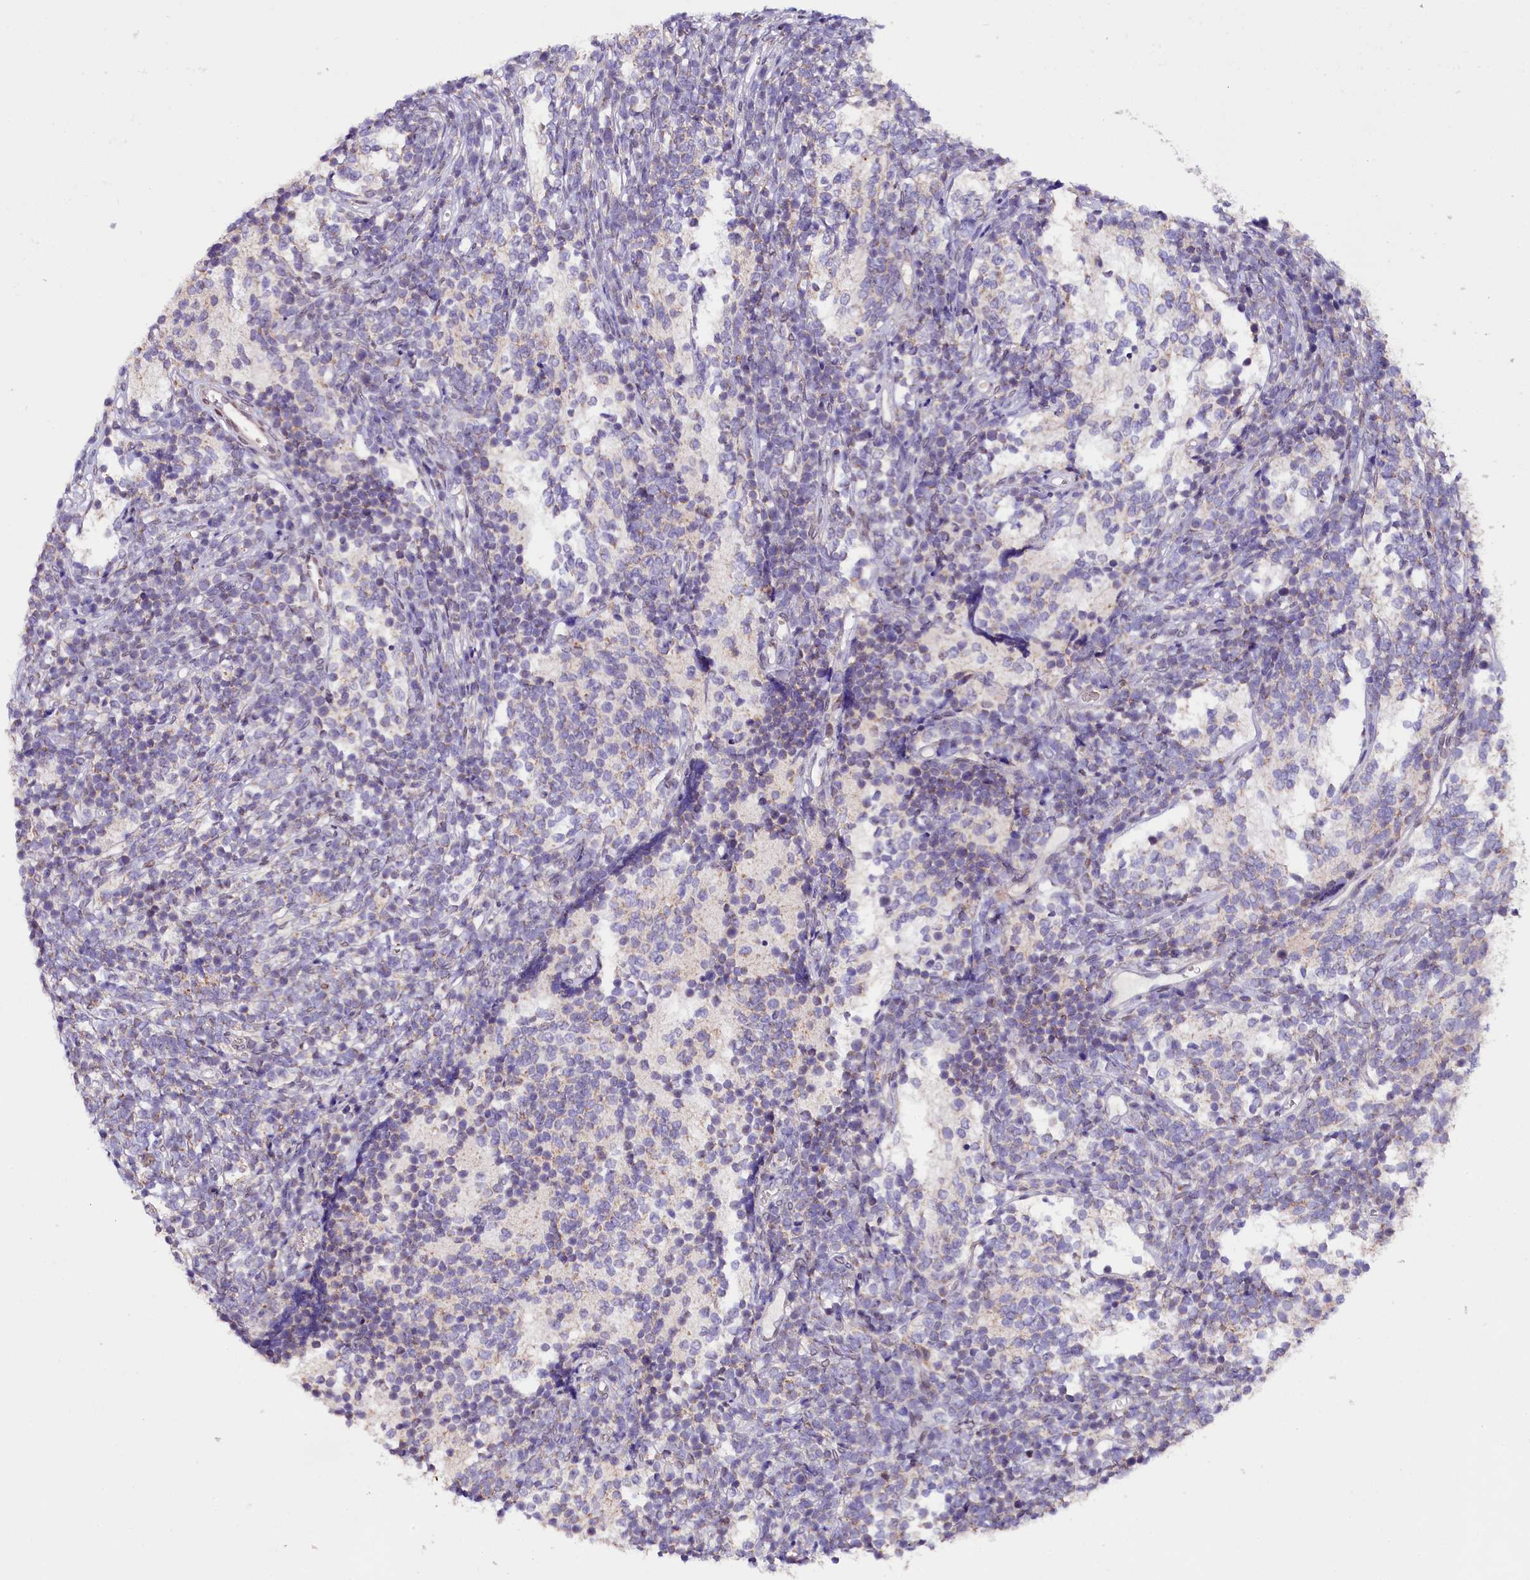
{"staining": {"intensity": "negative", "quantity": "none", "location": "none"}, "tissue": "glioma", "cell_type": "Tumor cells", "image_type": "cancer", "snomed": [{"axis": "morphology", "description": "Glioma, malignant, Low grade"}, {"axis": "topography", "description": "Brain"}], "caption": "Glioma was stained to show a protein in brown. There is no significant positivity in tumor cells.", "gene": "ZNF226", "patient": {"sex": "female", "age": 1}}